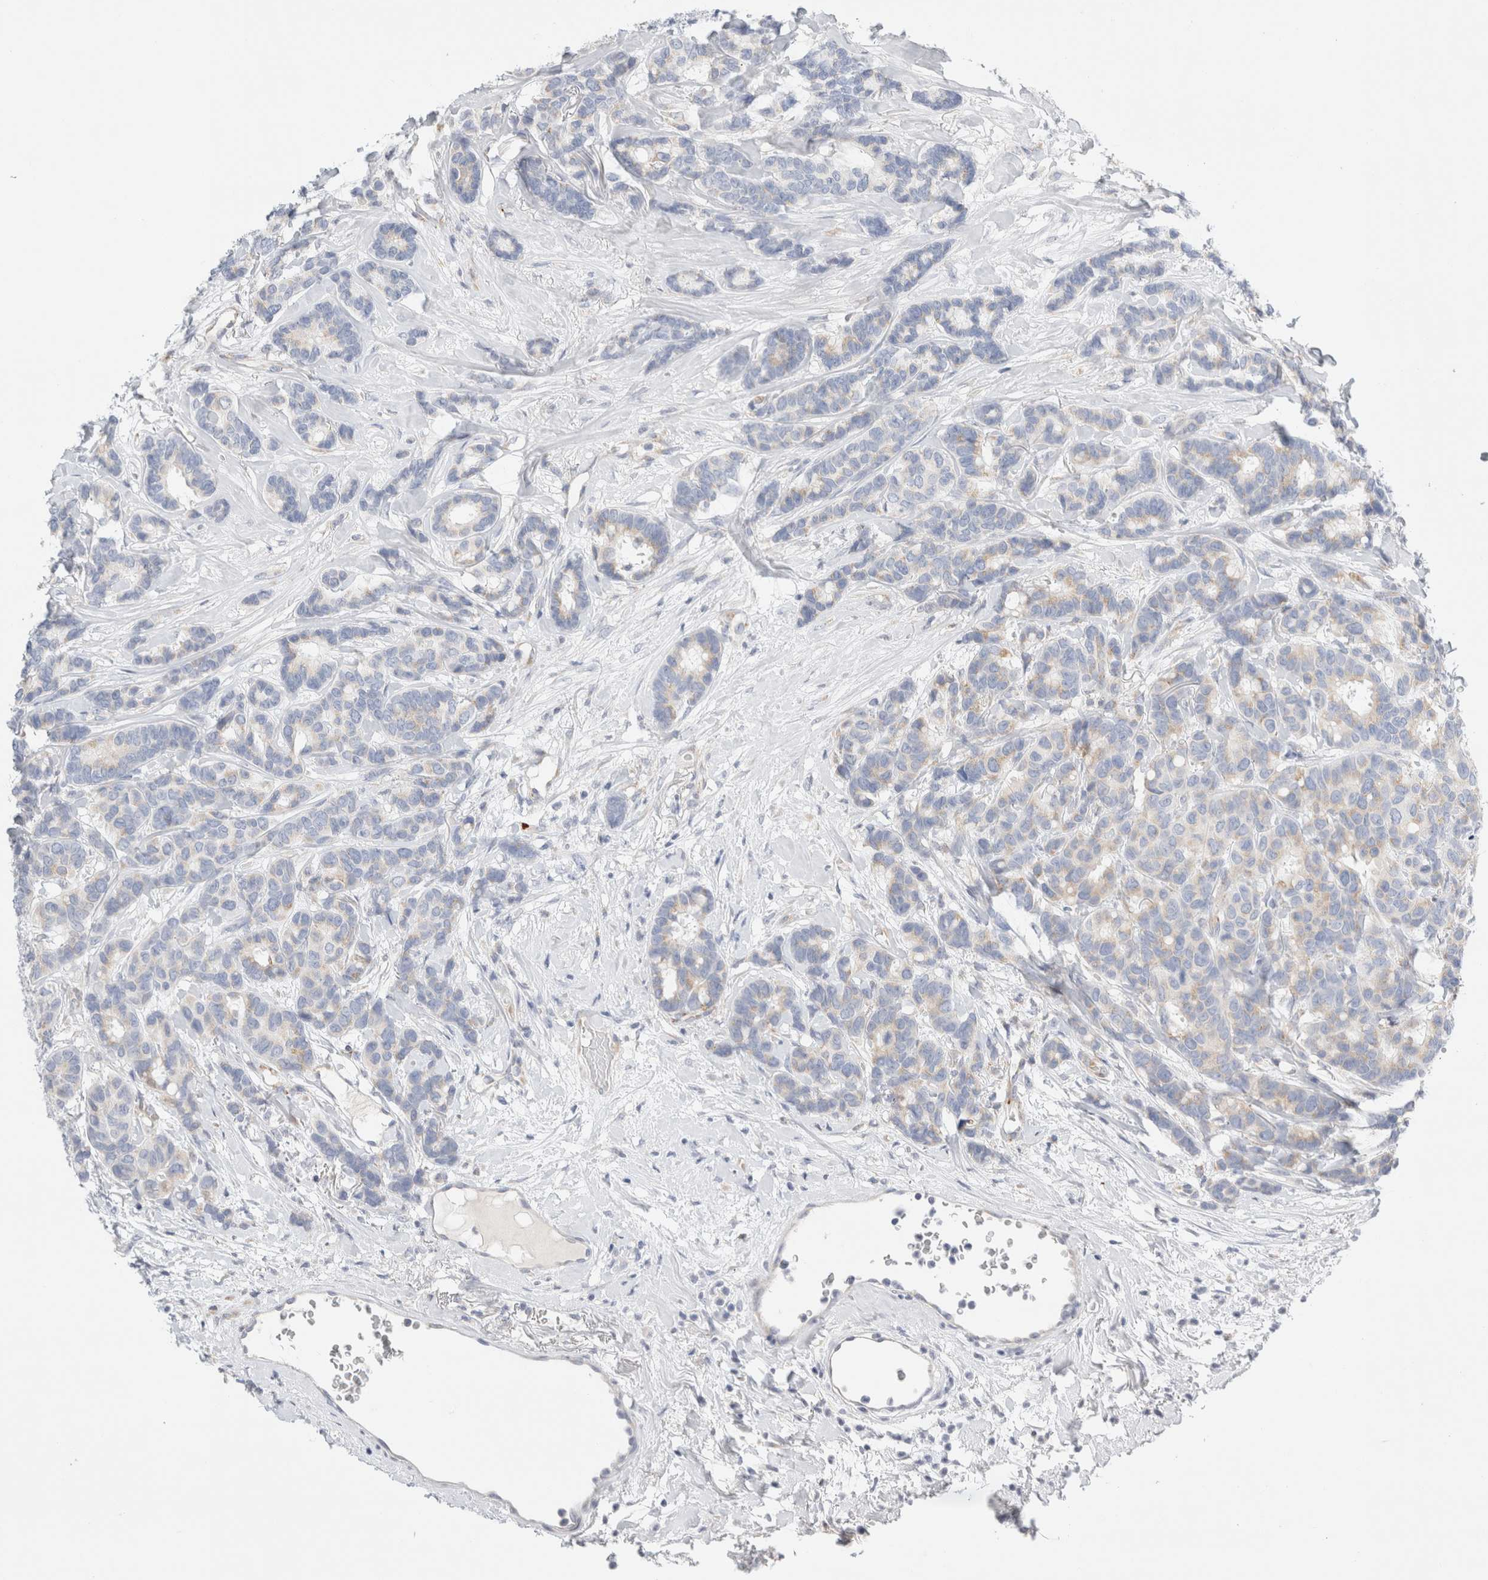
{"staining": {"intensity": "weak", "quantity": "<25%", "location": "cytoplasmic/membranous"}, "tissue": "breast cancer", "cell_type": "Tumor cells", "image_type": "cancer", "snomed": [{"axis": "morphology", "description": "Duct carcinoma"}, {"axis": "topography", "description": "Breast"}], "caption": "Tumor cells show no significant expression in breast cancer.", "gene": "CSK", "patient": {"sex": "female", "age": 87}}